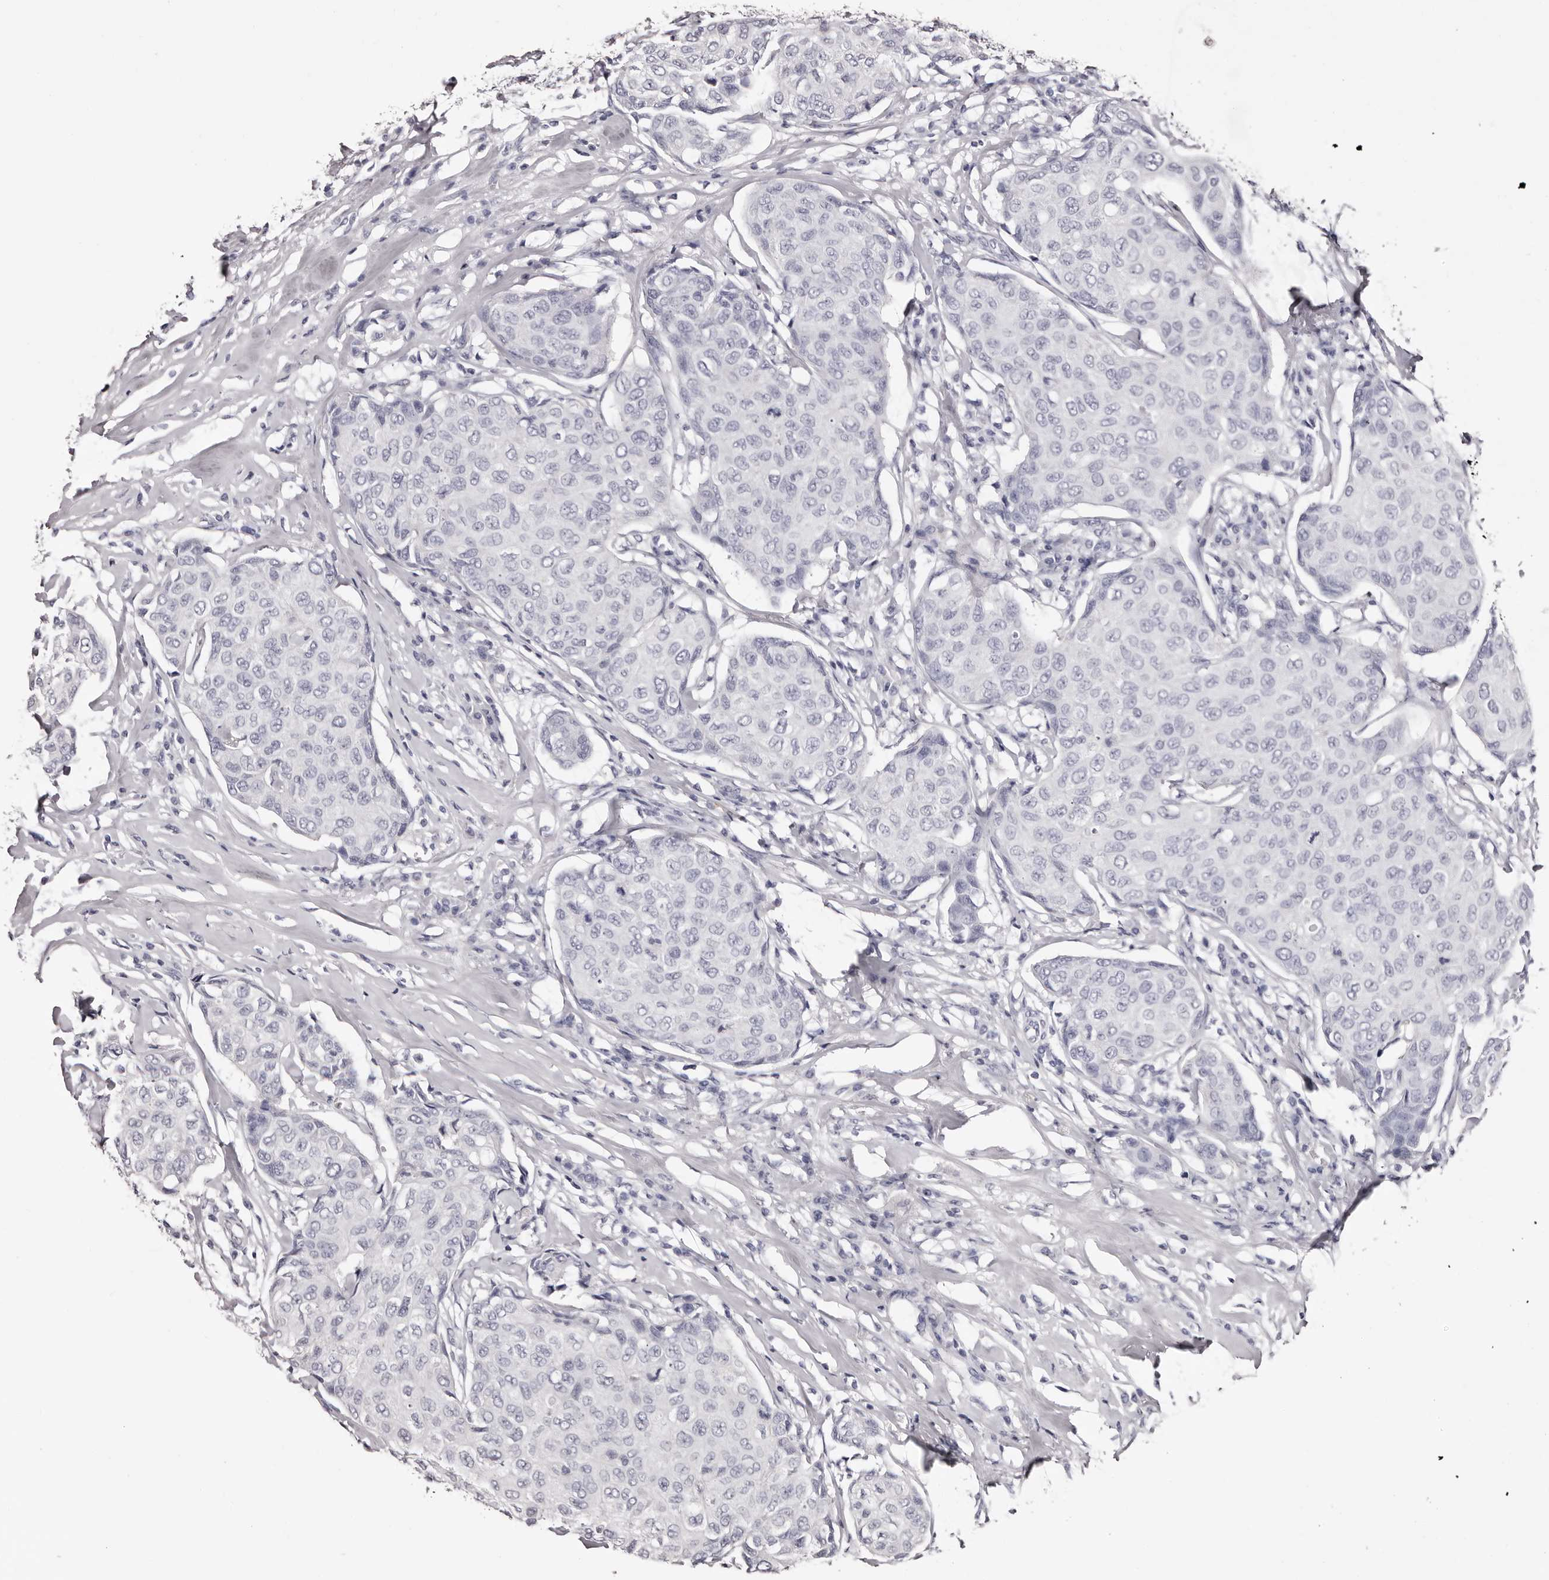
{"staining": {"intensity": "negative", "quantity": "none", "location": "none"}, "tissue": "breast cancer", "cell_type": "Tumor cells", "image_type": "cancer", "snomed": [{"axis": "morphology", "description": "Duct carcinoma"}, {"axis": "topography", "description": "Breast"}], "caption": "Immunohistochemistry of human invasive ductal carcinoma (breast) exhibits no staining in tumor cells. (DAB (3,3'-diaminobenzidine) immunohistochemistry visualized using brightfield microscopy, high magnification).", "gene": "ETNK1", "patient": {"sex": "female", "age": 80}}